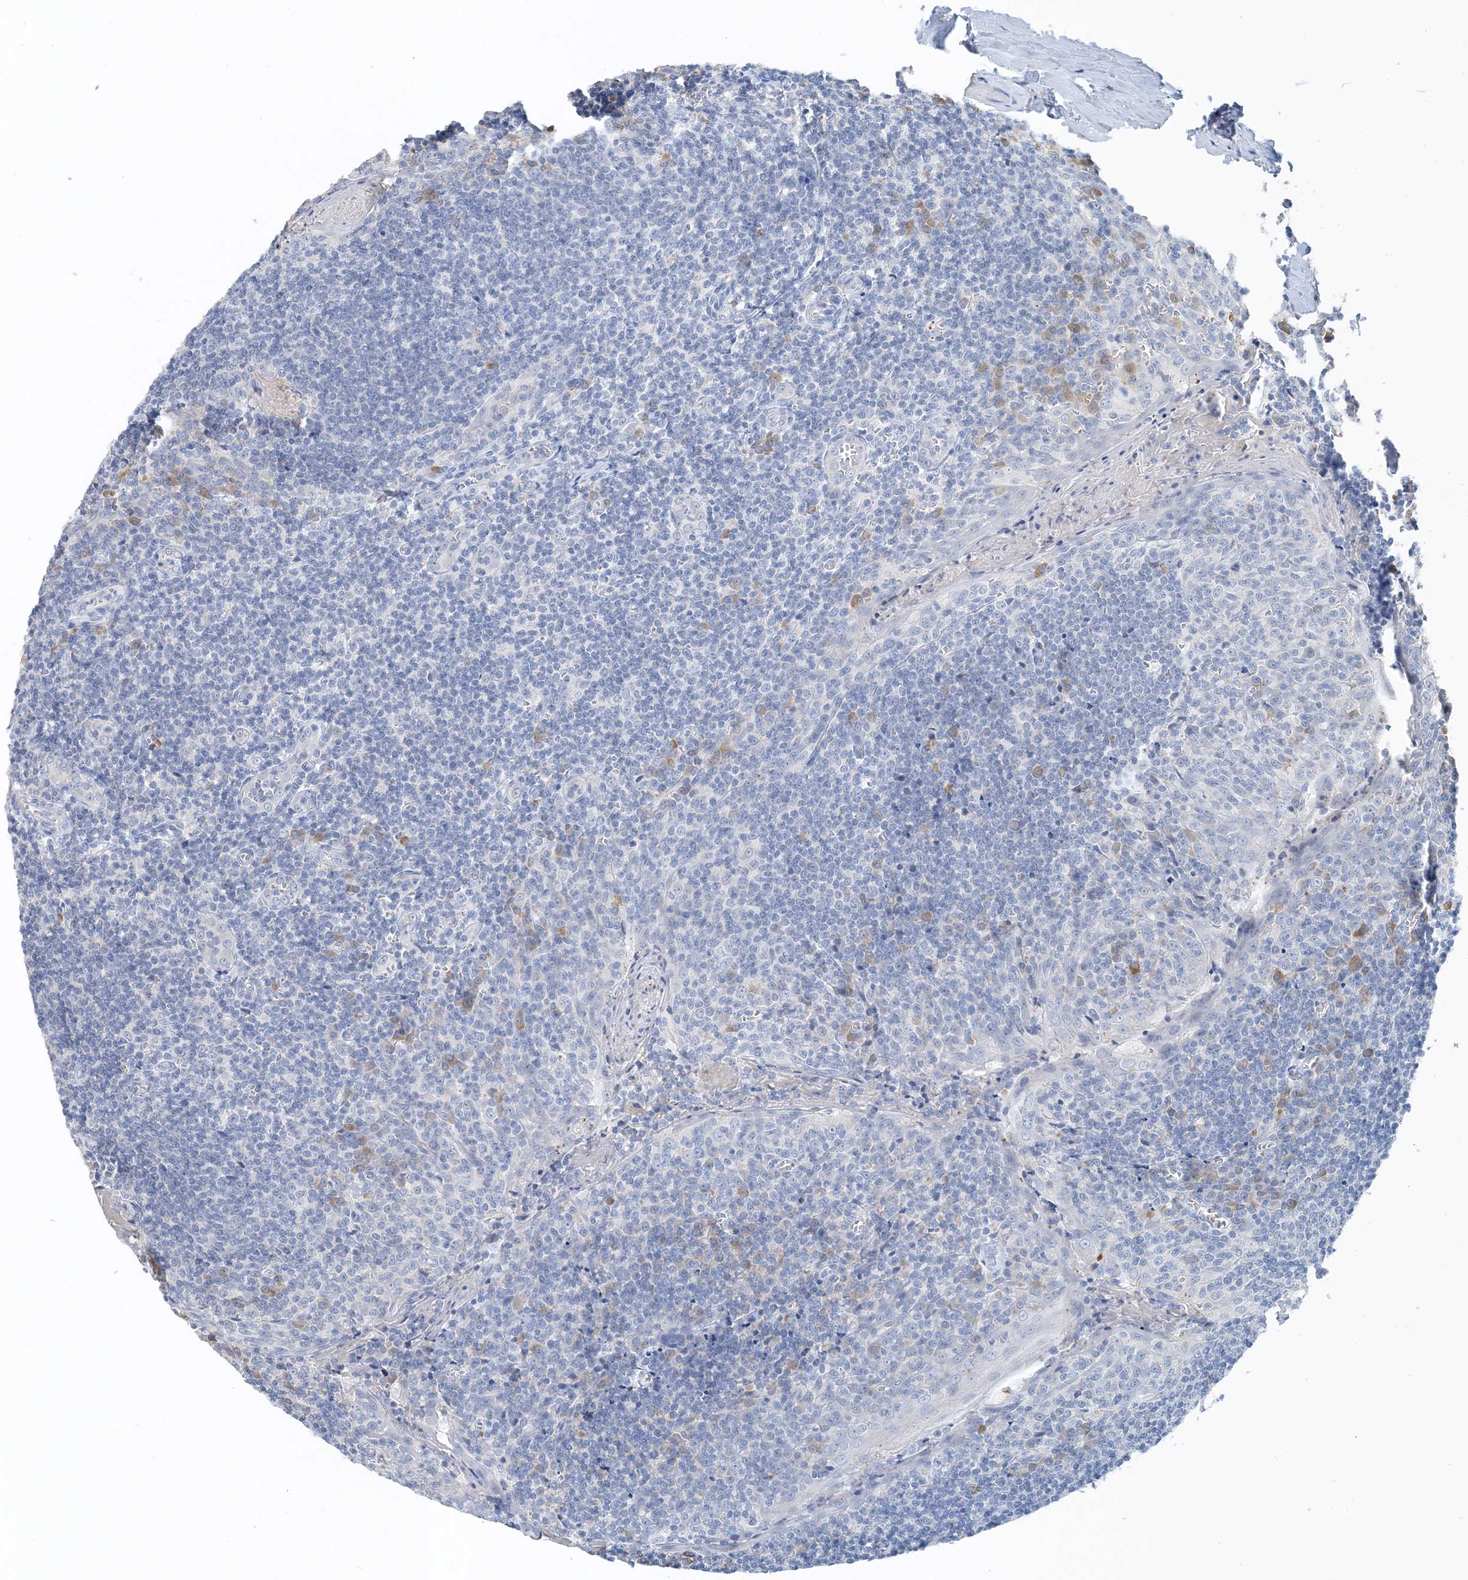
{"staining": {"intensity": "negative", "quantity": "none", "location": "none"}, "tissue": "tonsil", "cell_type": "Germinal center cells", "image_type": "normal", "snomed": [{"axis": "morphology", "description": "Normal tissue, NOS"}, {"axis": "topography", "description": "Tonsil"}], "caption": "This is a photomicrograph of IHC staining of unremarkable tonsil, which shows no expression in germinal center cells. Brightfield microscopy of immunohistochemistry stained with DAB (brown) and hematoxylin (blue), captured at high magnification.", "gene": "CTRL", "patient": {"sex": "male", "age": 27}}